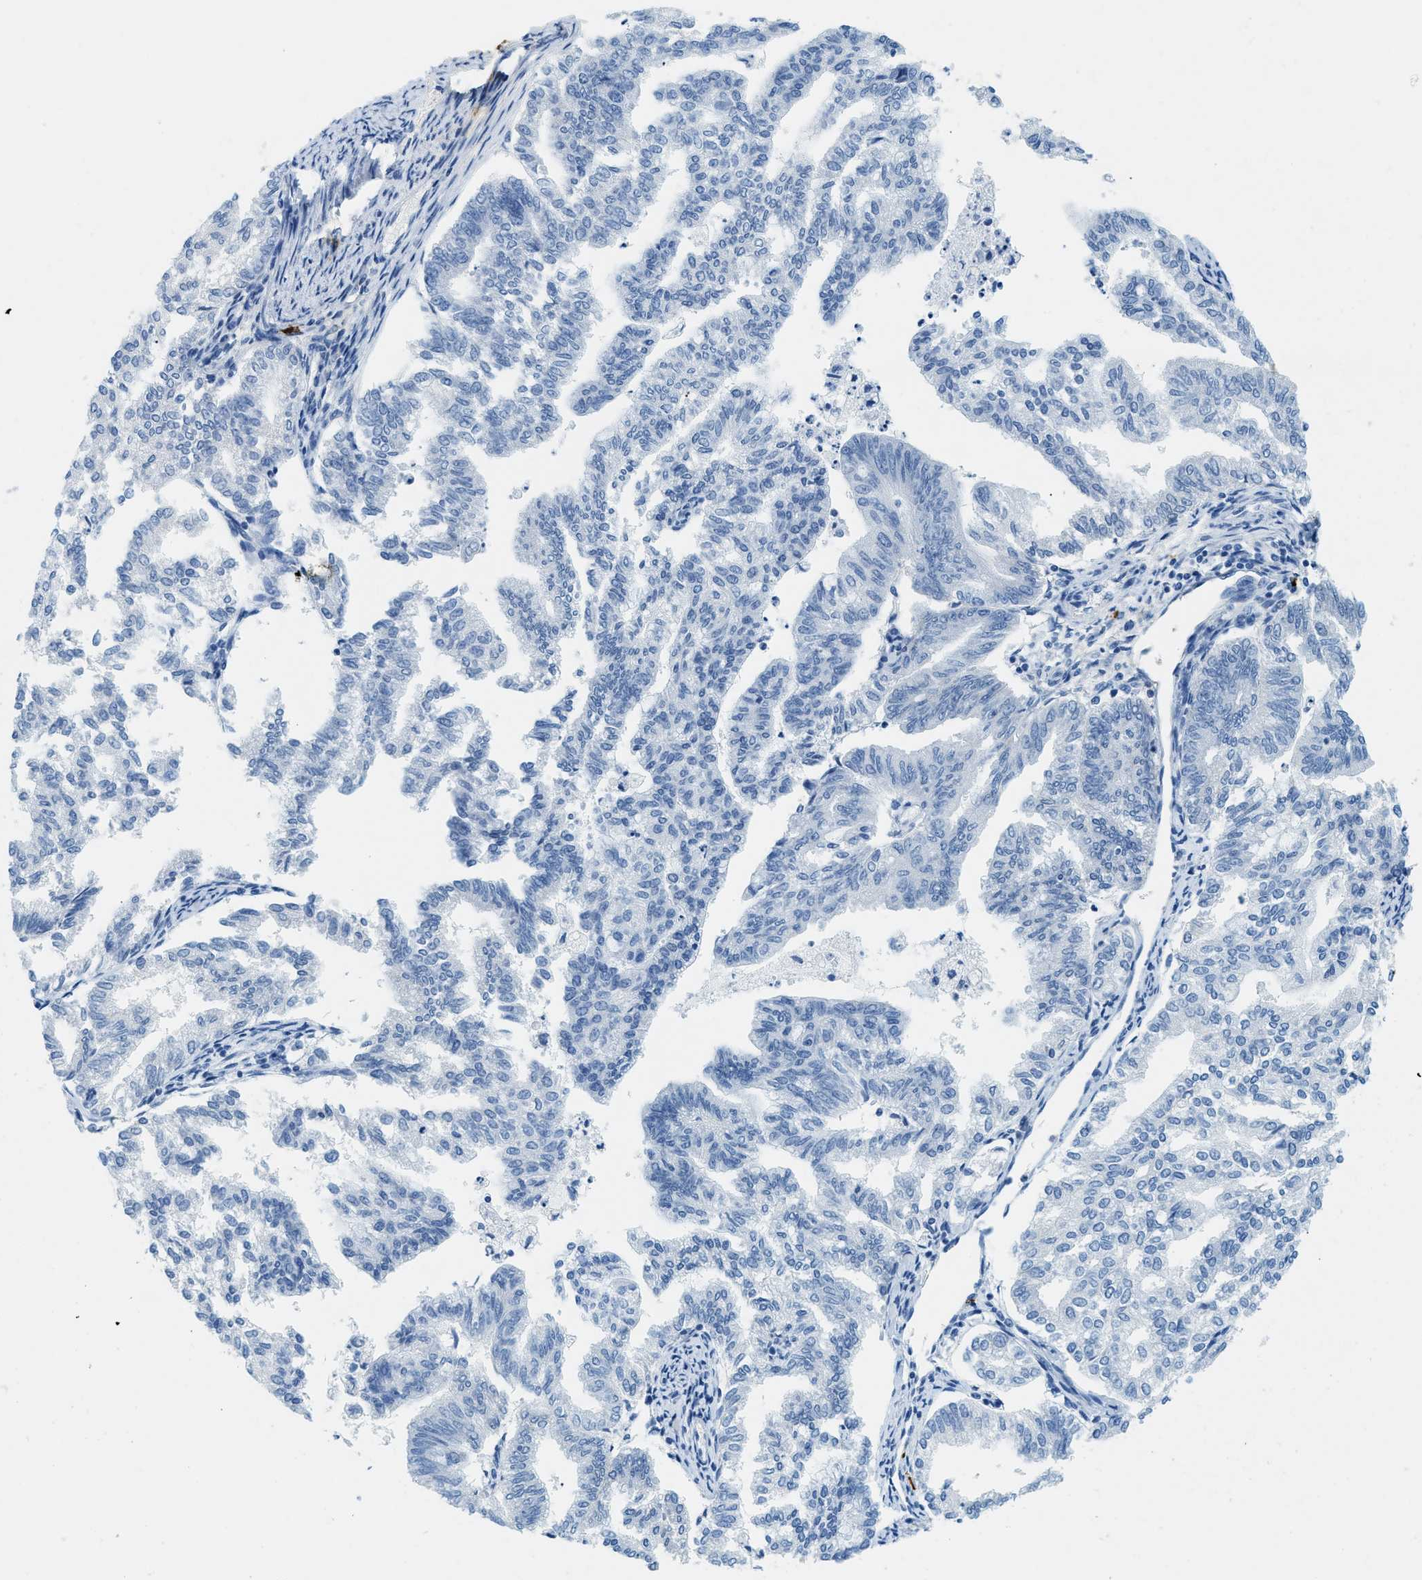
{"staining": {"intensity": "negative", "quantity": "none", "location": "none"}, "tissue": "endometrial cancer", "cell_type": "Tumor cells", "image_type": "cancer", "snomed": [{"axis": "morphology", "description": "Adenocarcinoma, NOS"}, {"axis": "topography", "description": "Endometrium"}], "caption": "This photomicrograph is of endometrial cancer stained with immunohistochemistry (IHC) to label a protein in brown with the nuclei are counter-stained blue. There is no expression in tumor cells.", "gene": "TPSAB1", "patient": {"sex": "female", "age": 79}}